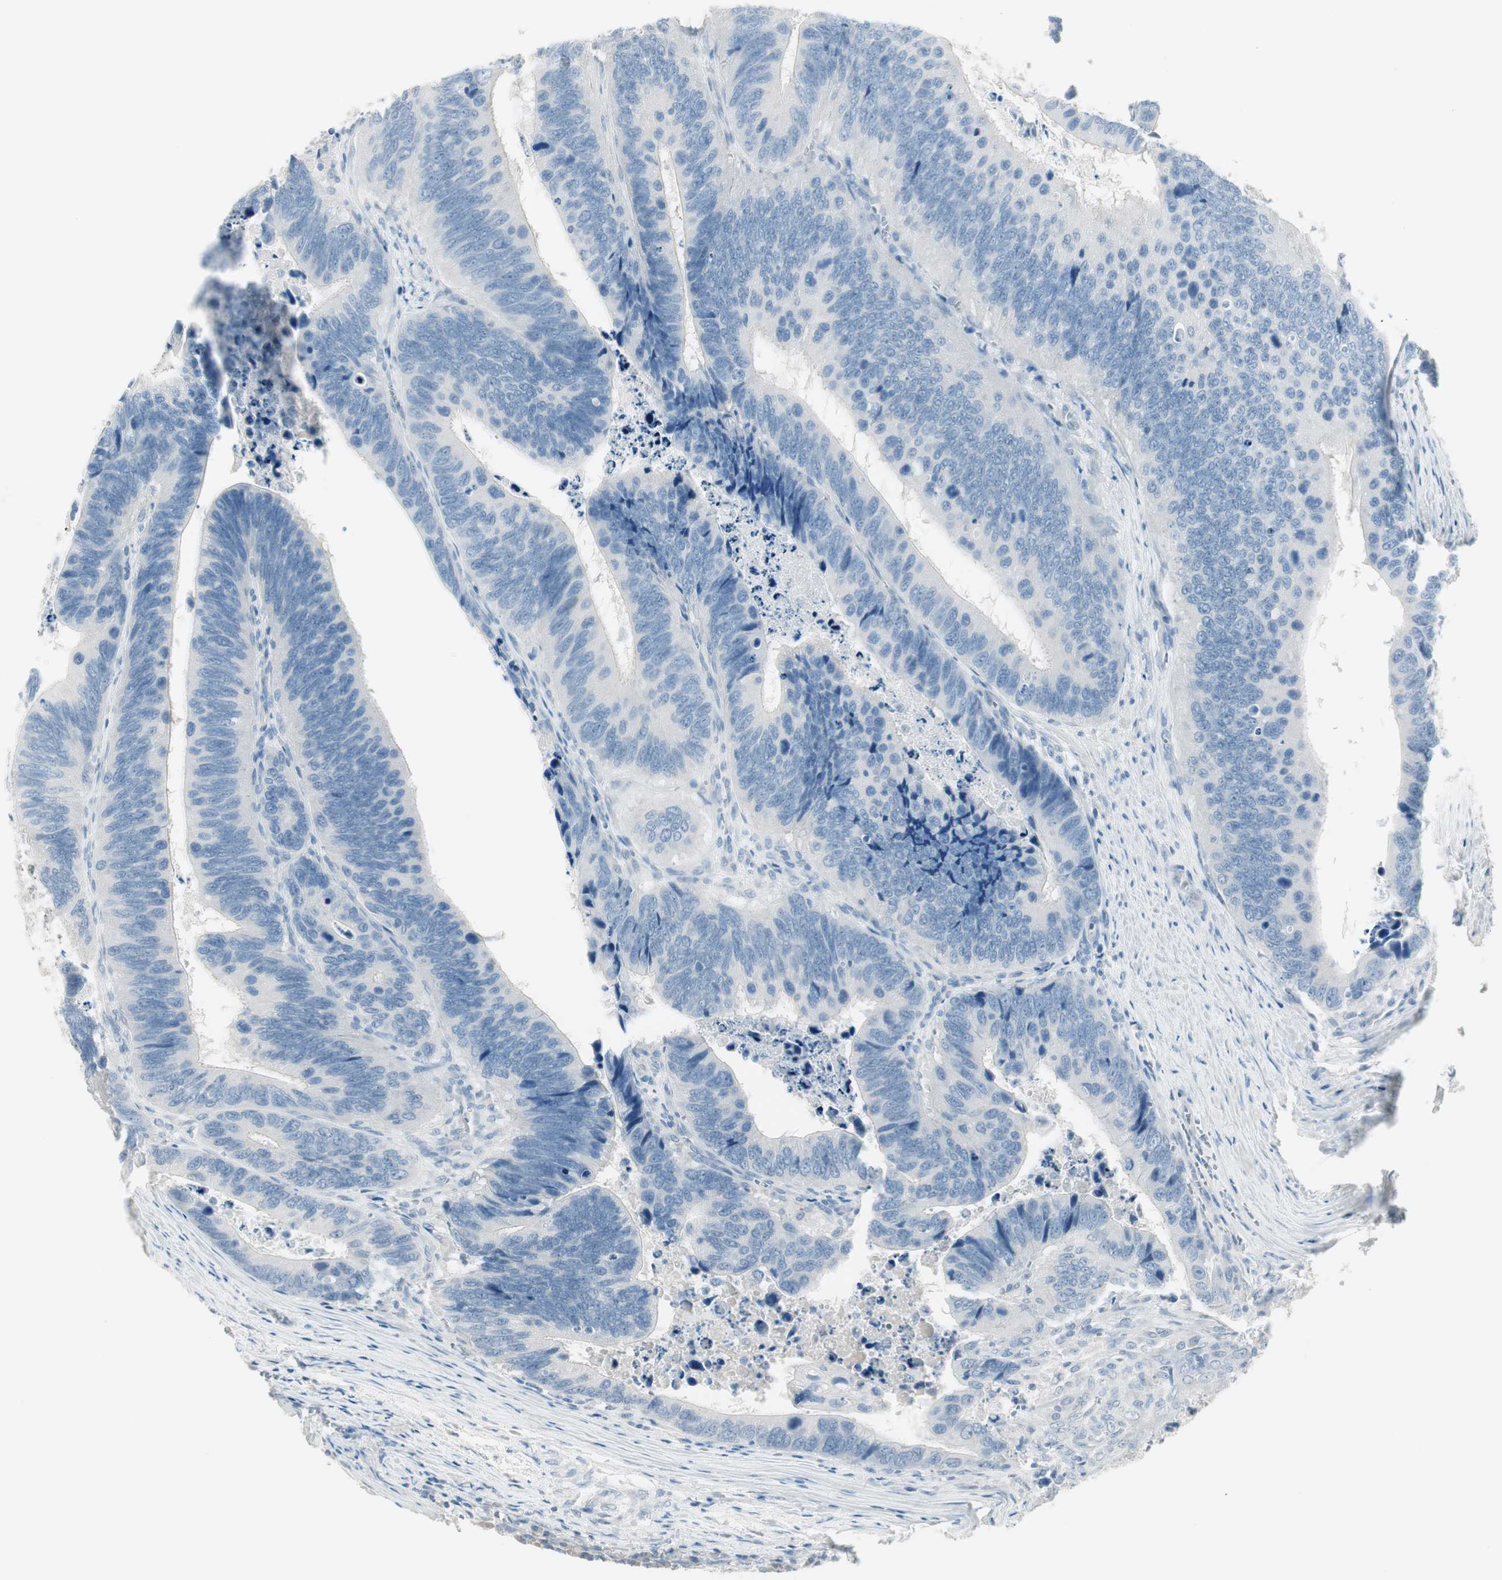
{"staining": {"intensity": "negative", "quantity": "none", "location": "none"}, "tissue": "colorectal cancer", "cell_type": "Tumor cells", "image_type": "cancer", "snomed": [{"axis": "morphology", "description": "Adenocarcinoma, NOS"}, {"axis": "topography", "description": "Colon"}], "caption": "An immunohistochemistry (IHC) photomicrograph of adenocarcinoma (colorectal) is shown. There is no staining in tumor cells of adenocarcinoma (colorectal). (DAB immunohistochemistry visualized using brightfield microscopy, high magnification).", "gene": "ITLN2", "patient": {"sex": "male", "age": 72}}